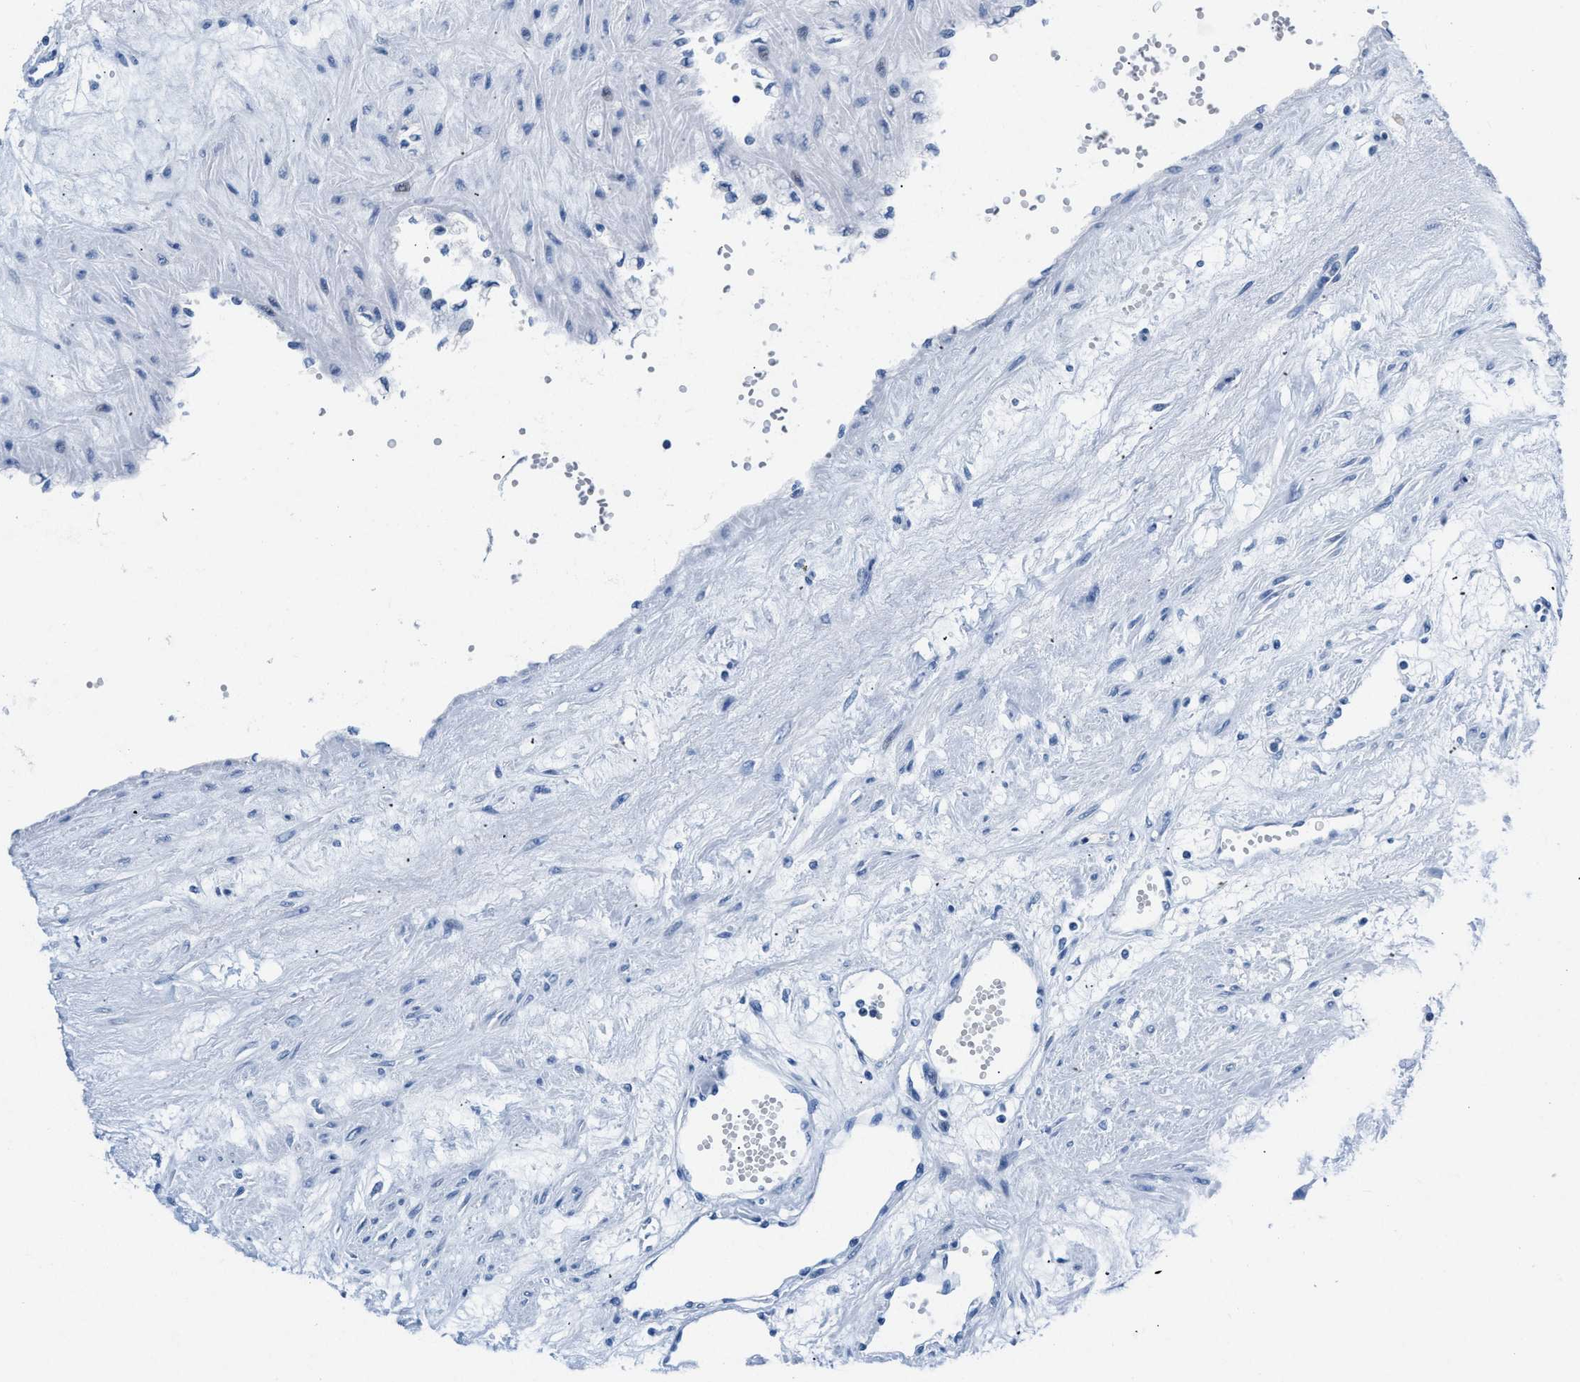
{"staining": {"intensity": "negative", "quantity": "none", "location": "none"}, "tissue": "renal cancer", "cell_type": "Tumor cells", "image_type": "cancer", "snomed": [{"axis": "morphology", "description": "Adenocarcinoma, NOS"}, {"axis": "topography", "description": "Kidney"}], "caption": "Tumor cells show no significant staining in renal adenocarcinoma. (IHC, brightfield microscopy, high magnification).", "gene": "NFATC2", "patient": {"sex": "male", "age": 59}}